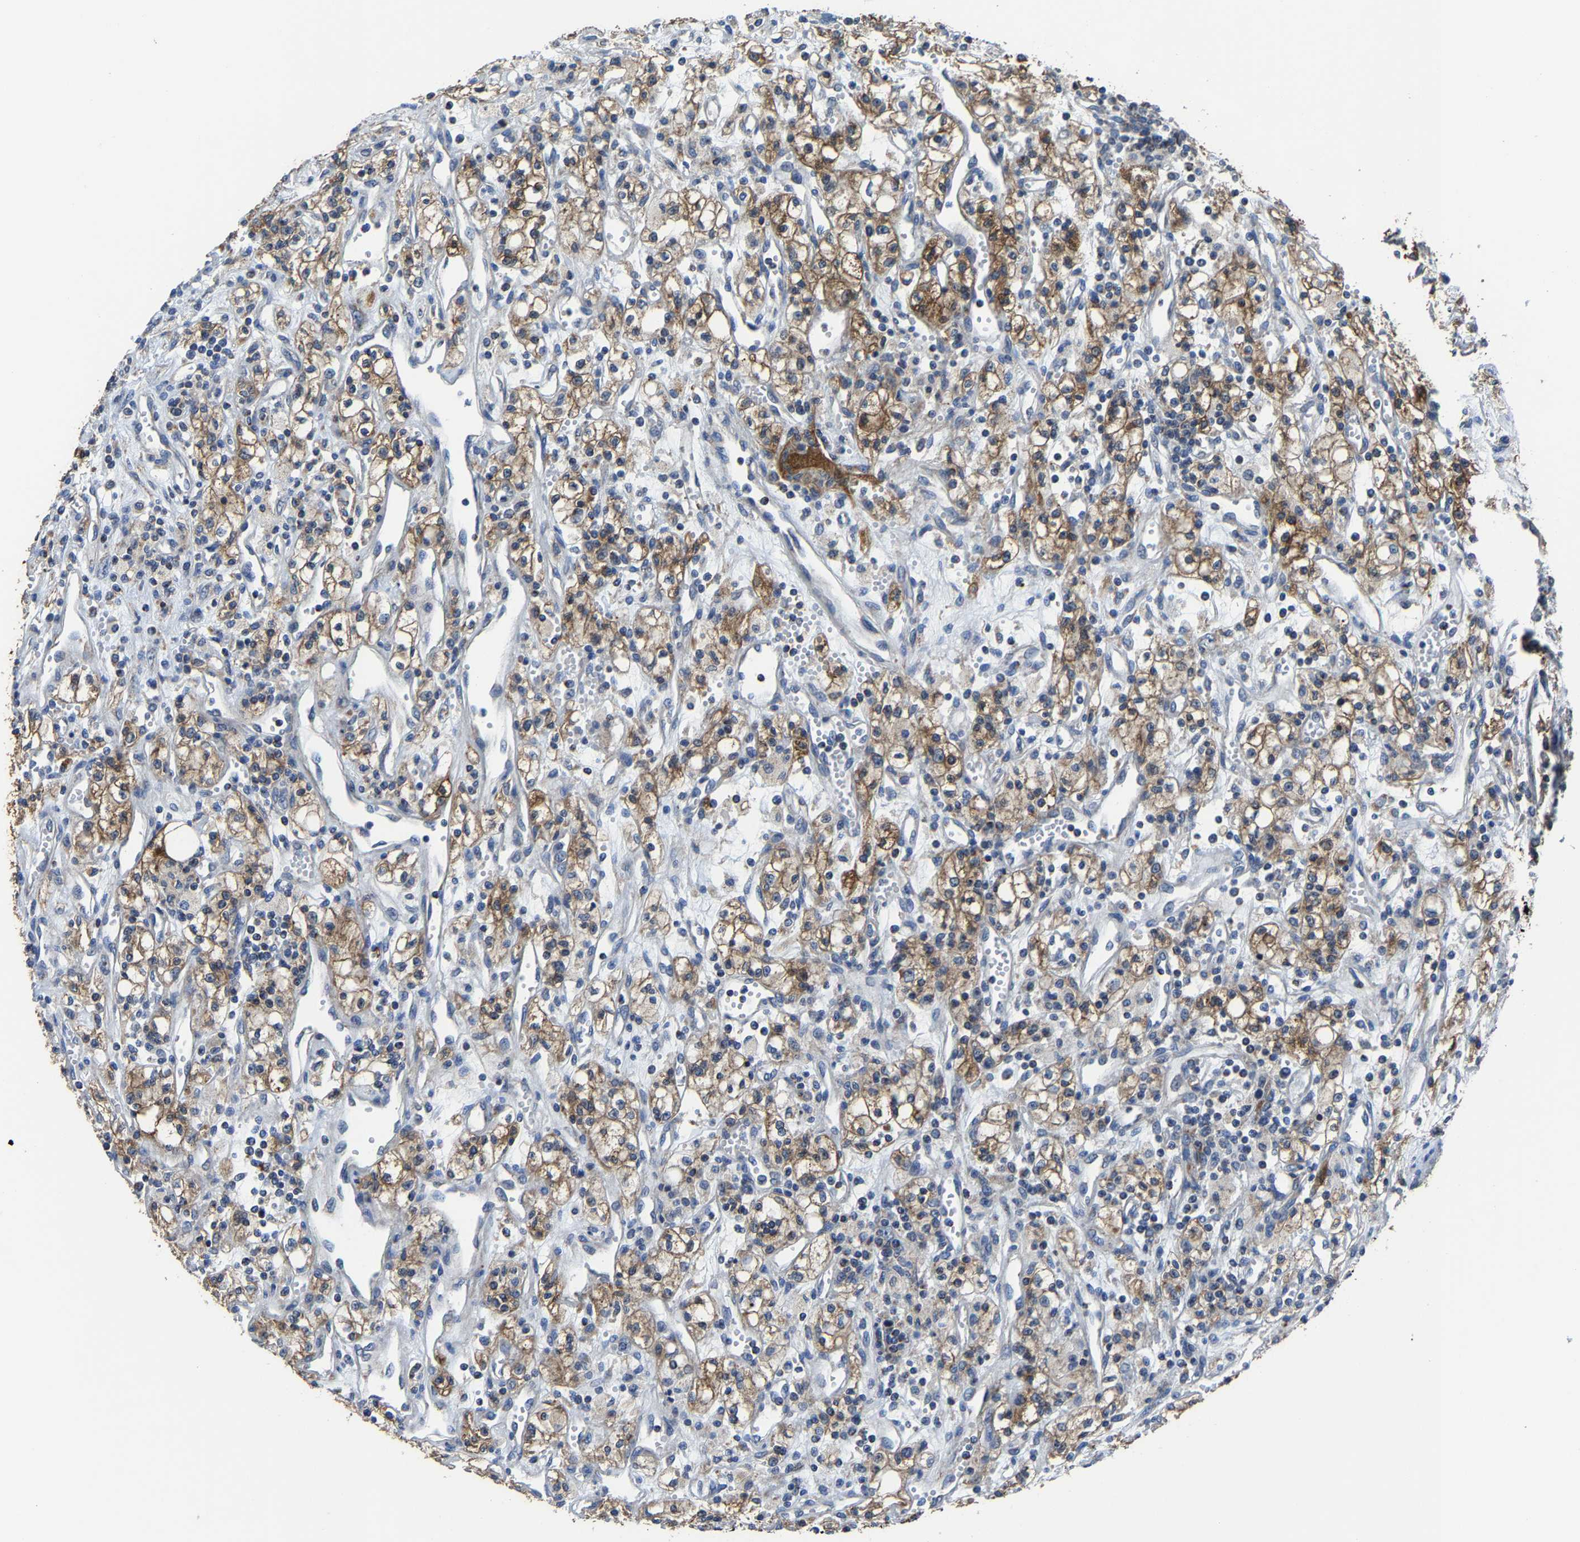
{"staining": {"intensity": "moderate", "quantity": ">75%", "location": "cytoplasmic/membranous"}, "tissue": "renal cancer", "cell_type": "Tumor cells", "image_type": "cancer", "snomed": [{"axis": "morphology", "description": "Adenocarcinoma, NOS"}, {"axis": "topography", "description": "Kidney"}], "caption": "Immunohistochemistry histopathology image of renal adenocarcinoma stained for a protein (brown), which displays medium levels of moderate cytoplasmic/membranous staining in about >75% of tumor cells.", "gene": "AGK", "patient": {"sex": "male", "age": 59}}